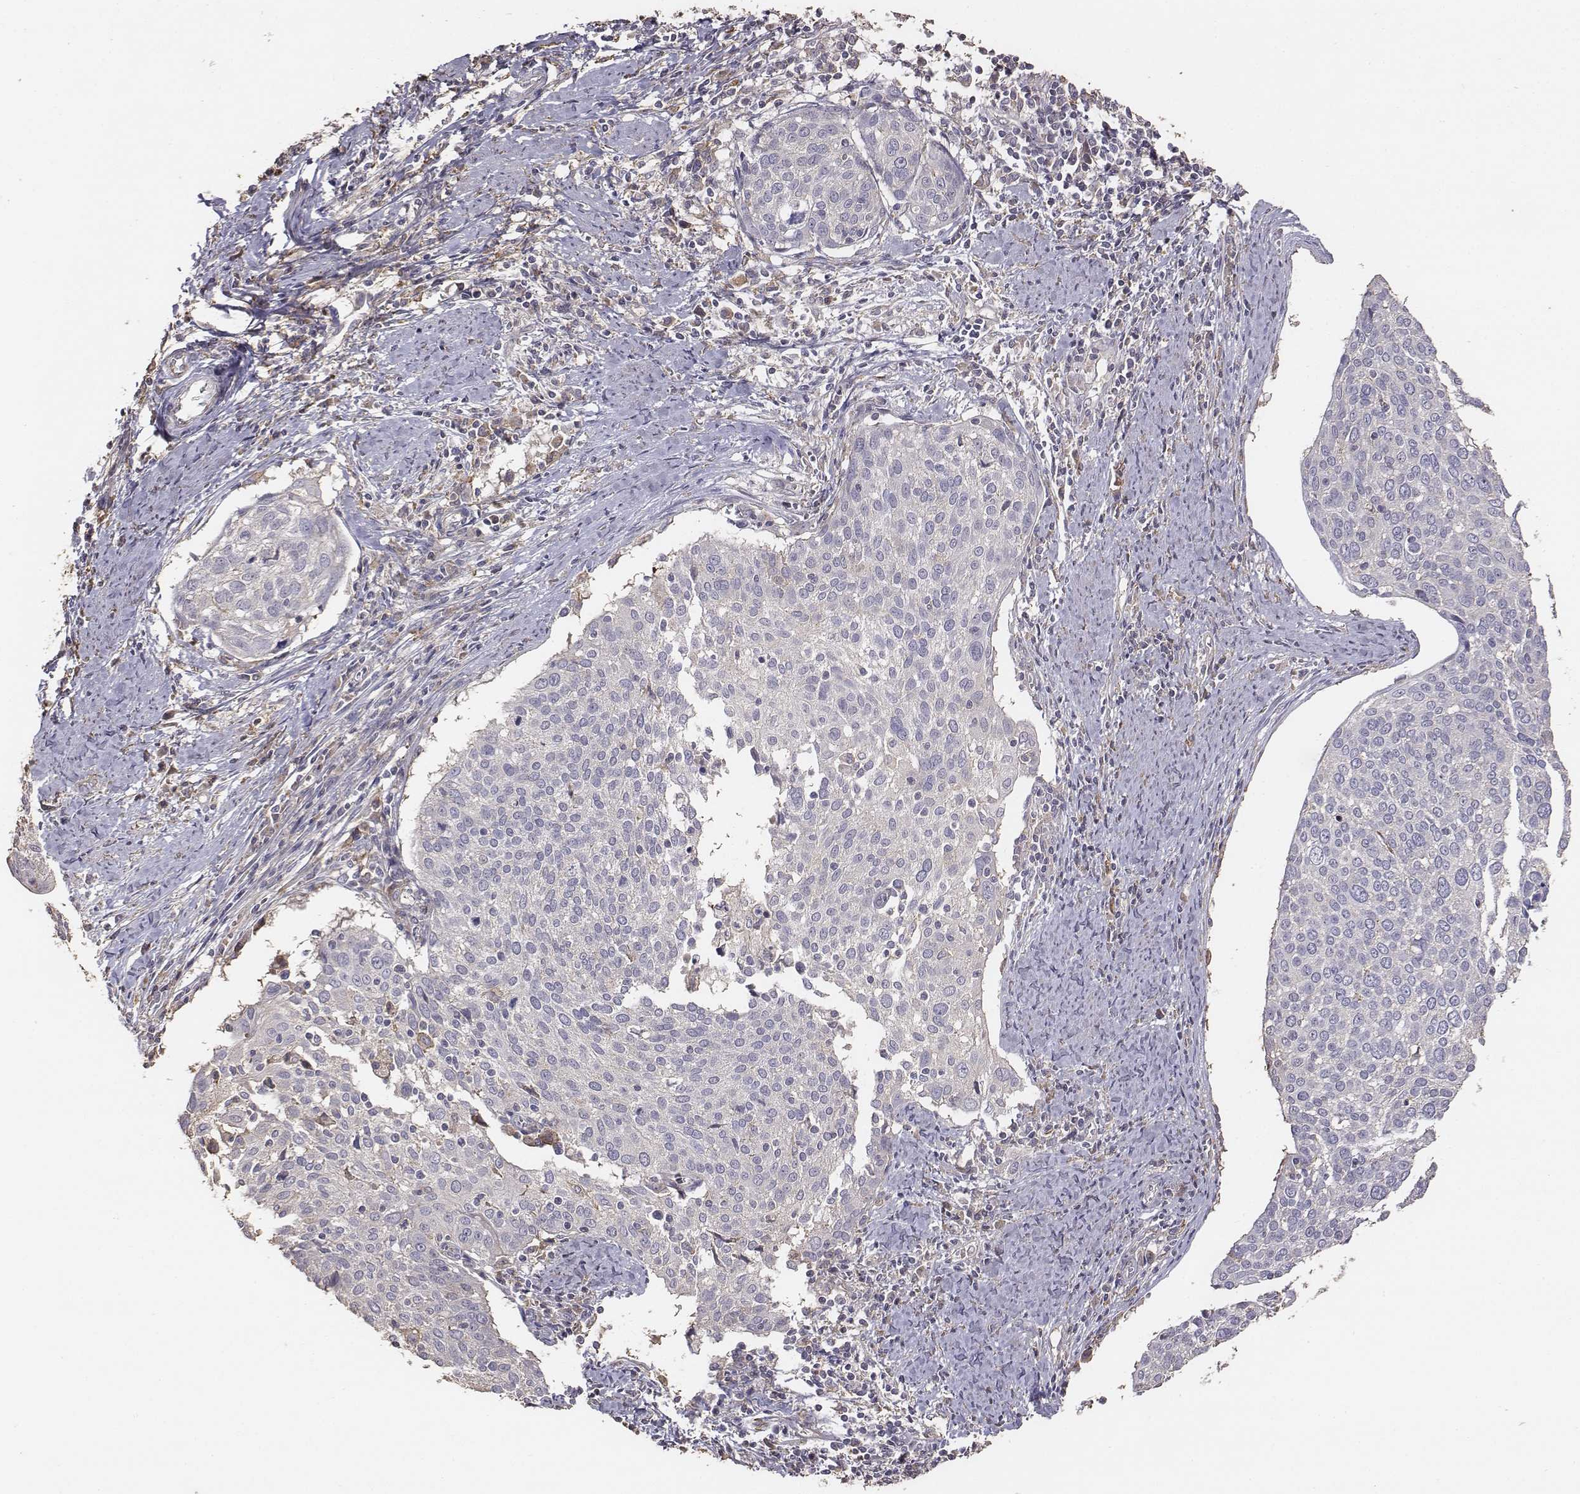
{"staining": {"intensity": "negative", "quantity": "none", "location": "none"}, "tissue": "cervical cancer", "cell_type": "Tumor cells", "image_type": "cancer", "snomed": [{"axis": "morphology", "description": "Squamous cell carcinoma, NOS"}, {"axis": "topography", "description": "Cervix"}], "caption": "Immunohistochemical staining of human squamous cell carcinoma (cervical) shows no significant positivity in tumor cells.", "gene": "AP1B1", "patient": {"sex": "female", "age": 39}}